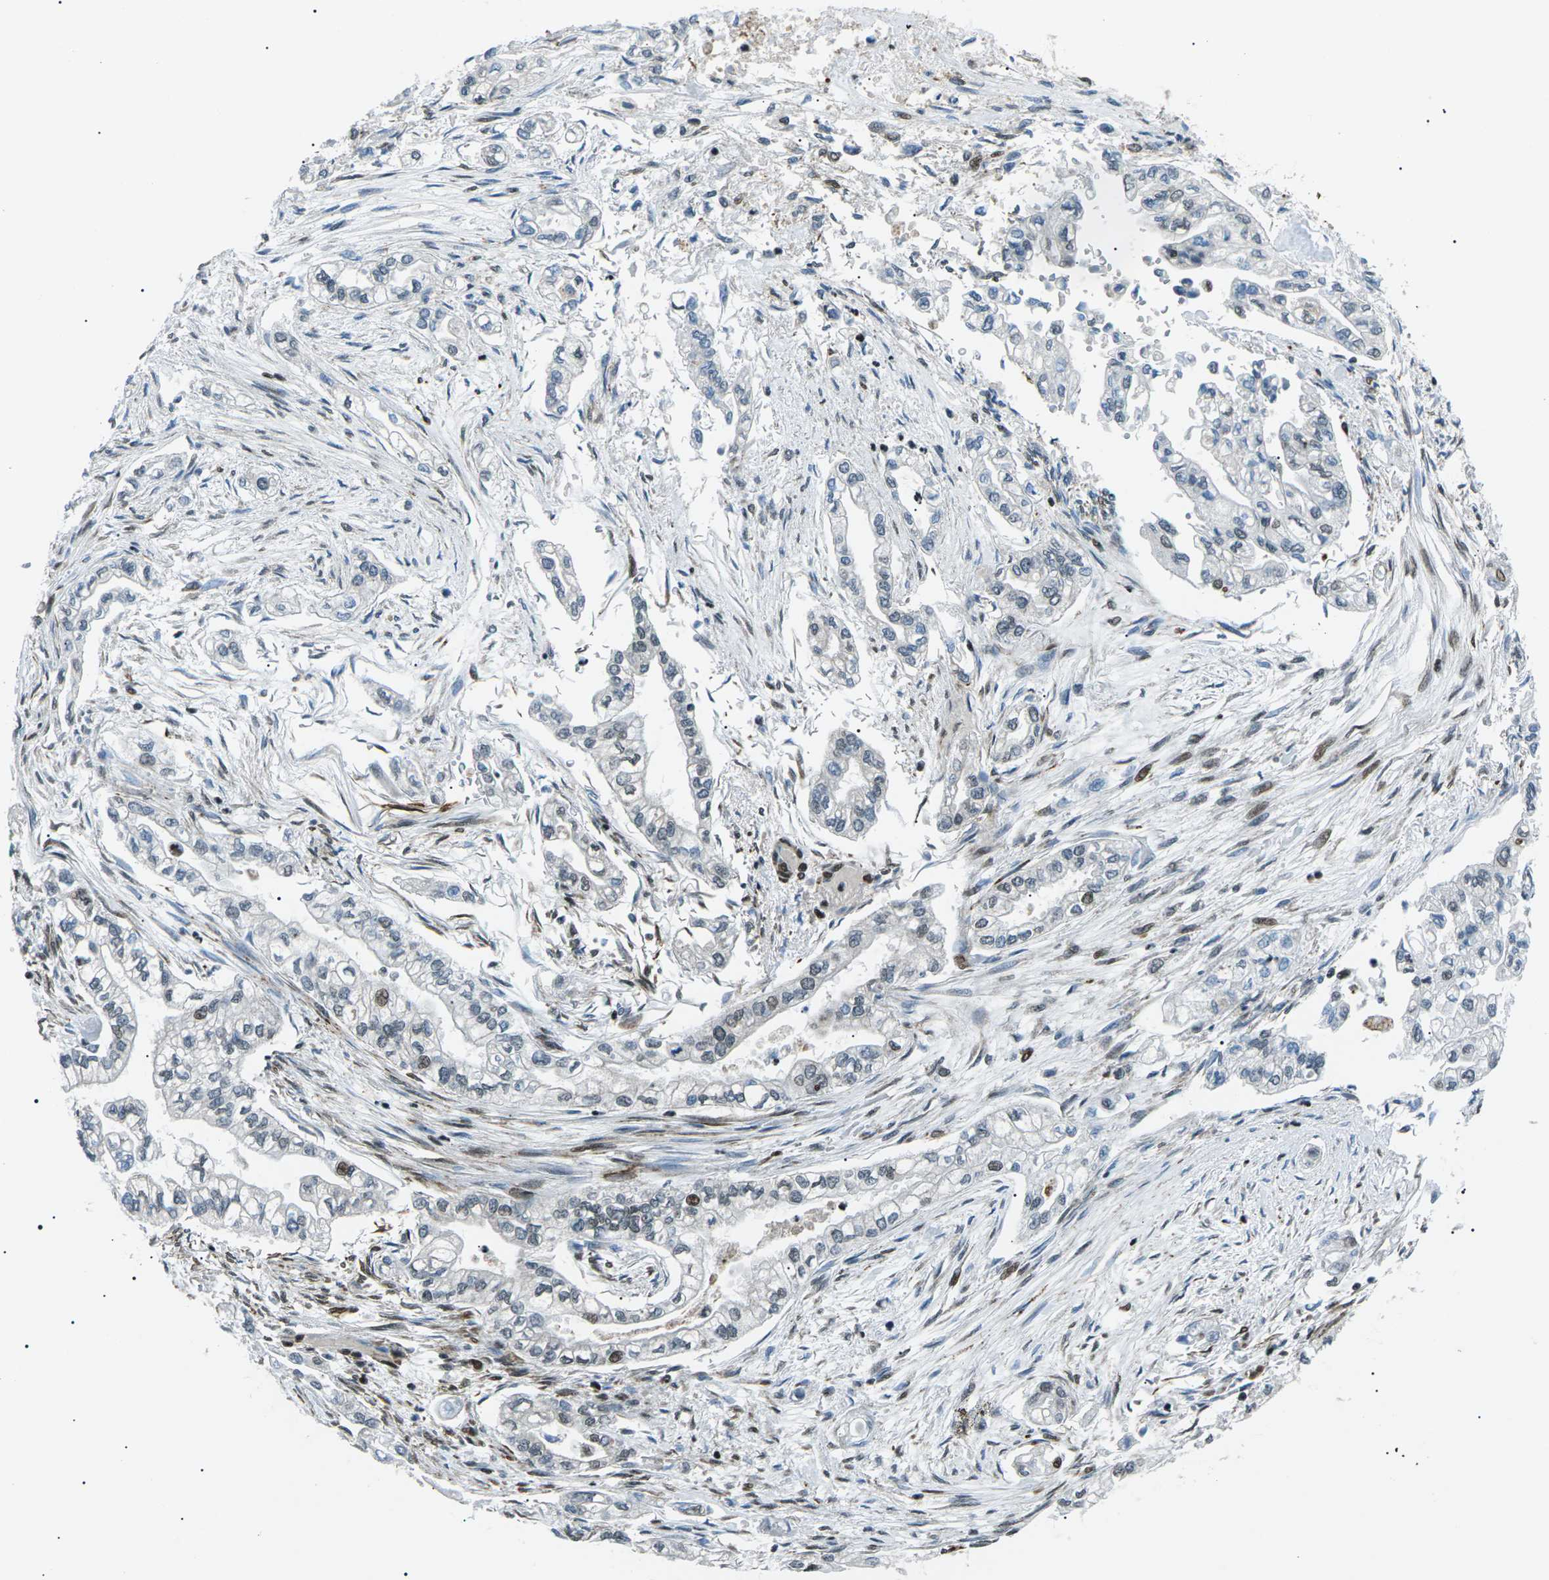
{"staining": {"intensity": "moderate", "quantity": "<25%", "location": "nuclear"}, "tissue": "pancreatic cancer", "cell_type": "Tumor cells", "image_type": "cancer", "snomed": [{"axis": "morphology", "description": "Normal tissue, NOS"}, {"axis": "topography", "description": "Pancreas"}], "caption": "Pancreatic cancer stained for a protein (brown) shows moderate nuclear positive positivity in about <25% of tumor cells.", "gene": "HNRNPK", "patient": {"sex": "male", "age": 42}}